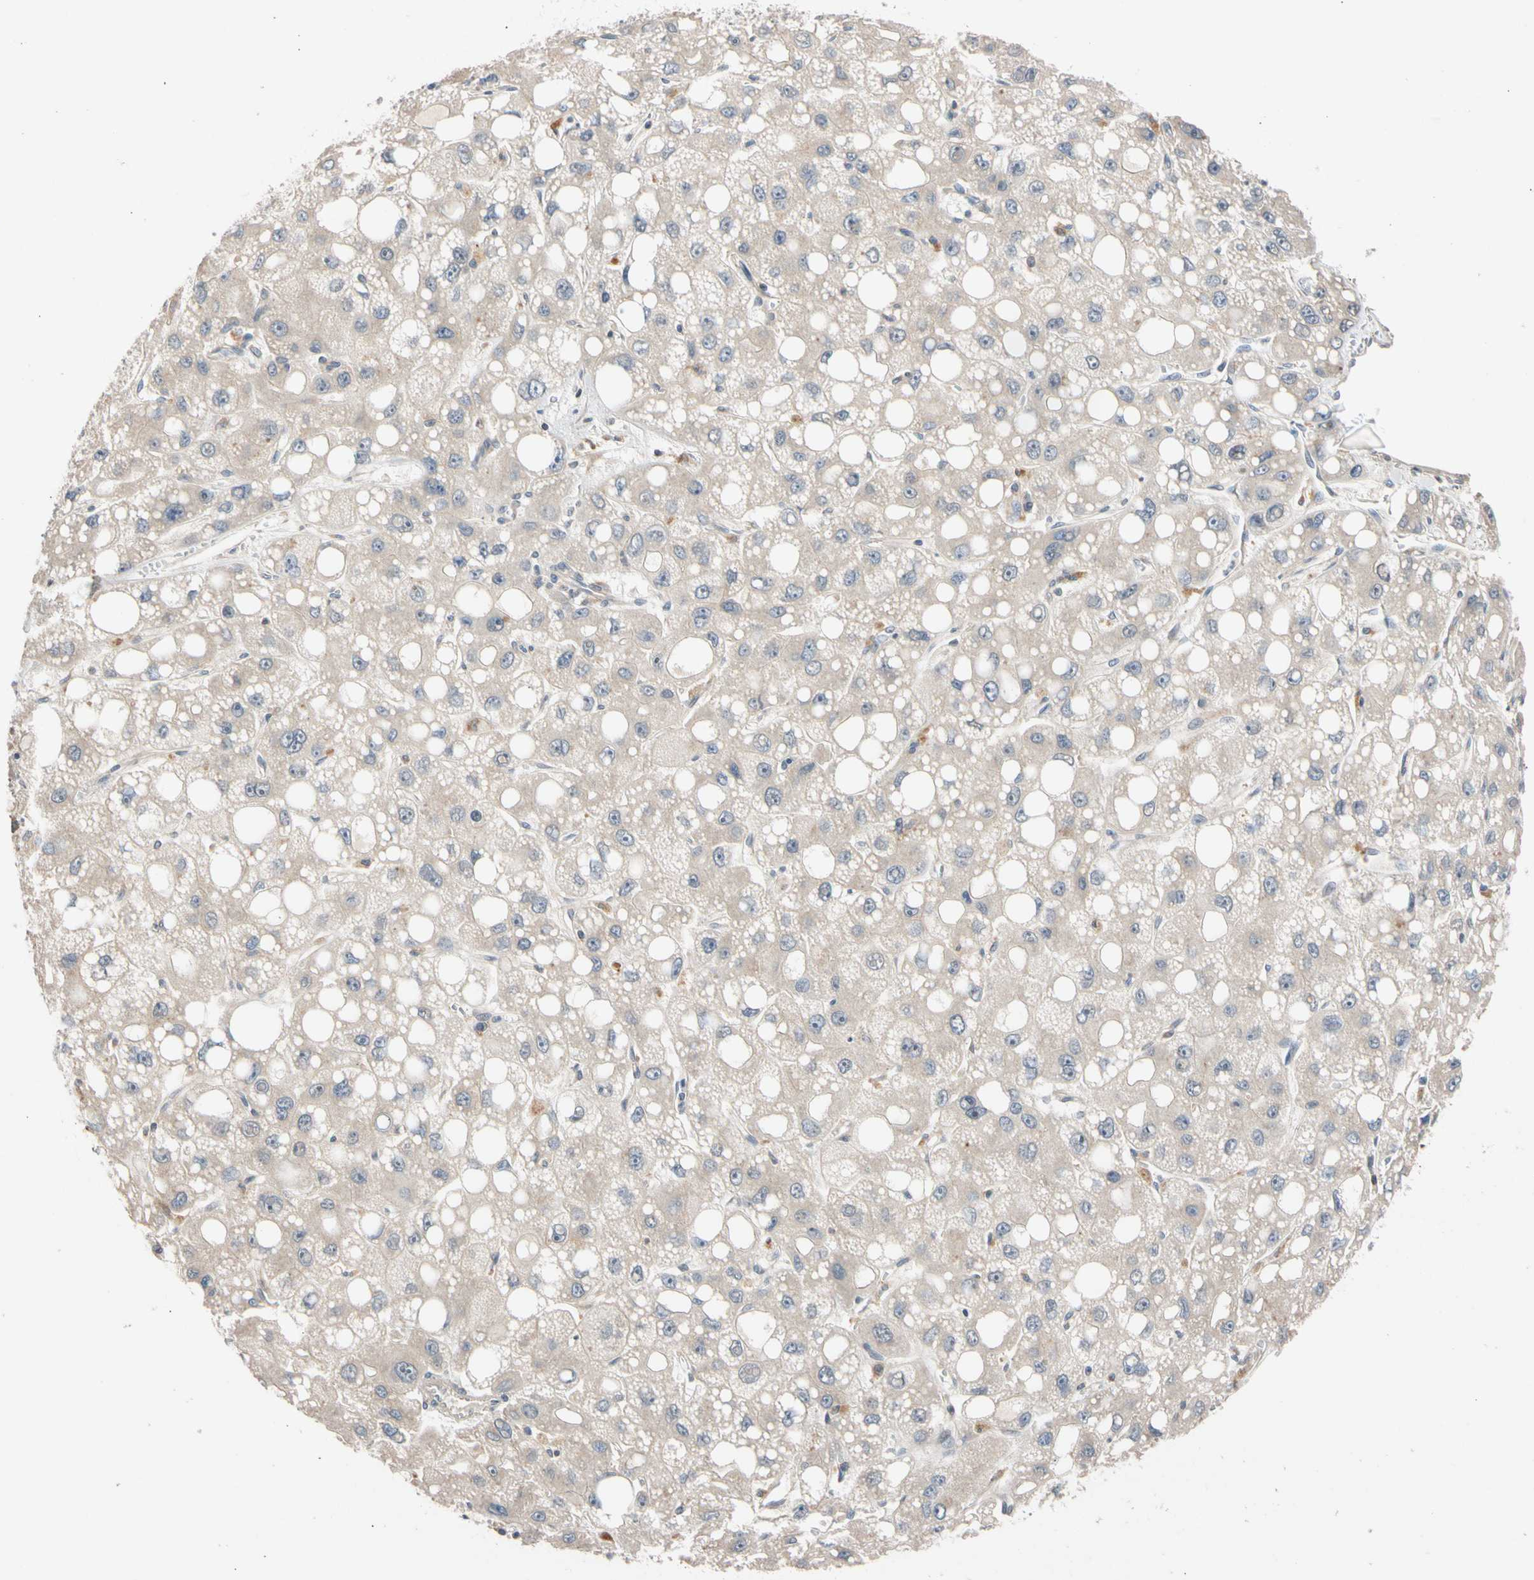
{"staining": {"intensity": "negative", "quantity": "none", "location": "none"}, "tissue": "liver cancer", "cell_type": "Tumor cells", "image_type": "cancer", "snomed": [{"axis": "morphology", "description": "Carcinoma, Hepatocellular, NOS"}, {"axis": "topography", "description": "Liver"}], "caption": "Immunohistochemistry histopathology image of human liver cancer stained for a protein (brown), which demonstrates no positivity in tumor cells.", "gene": "CNST", "patient": {"sex": "male", "age": 55}}